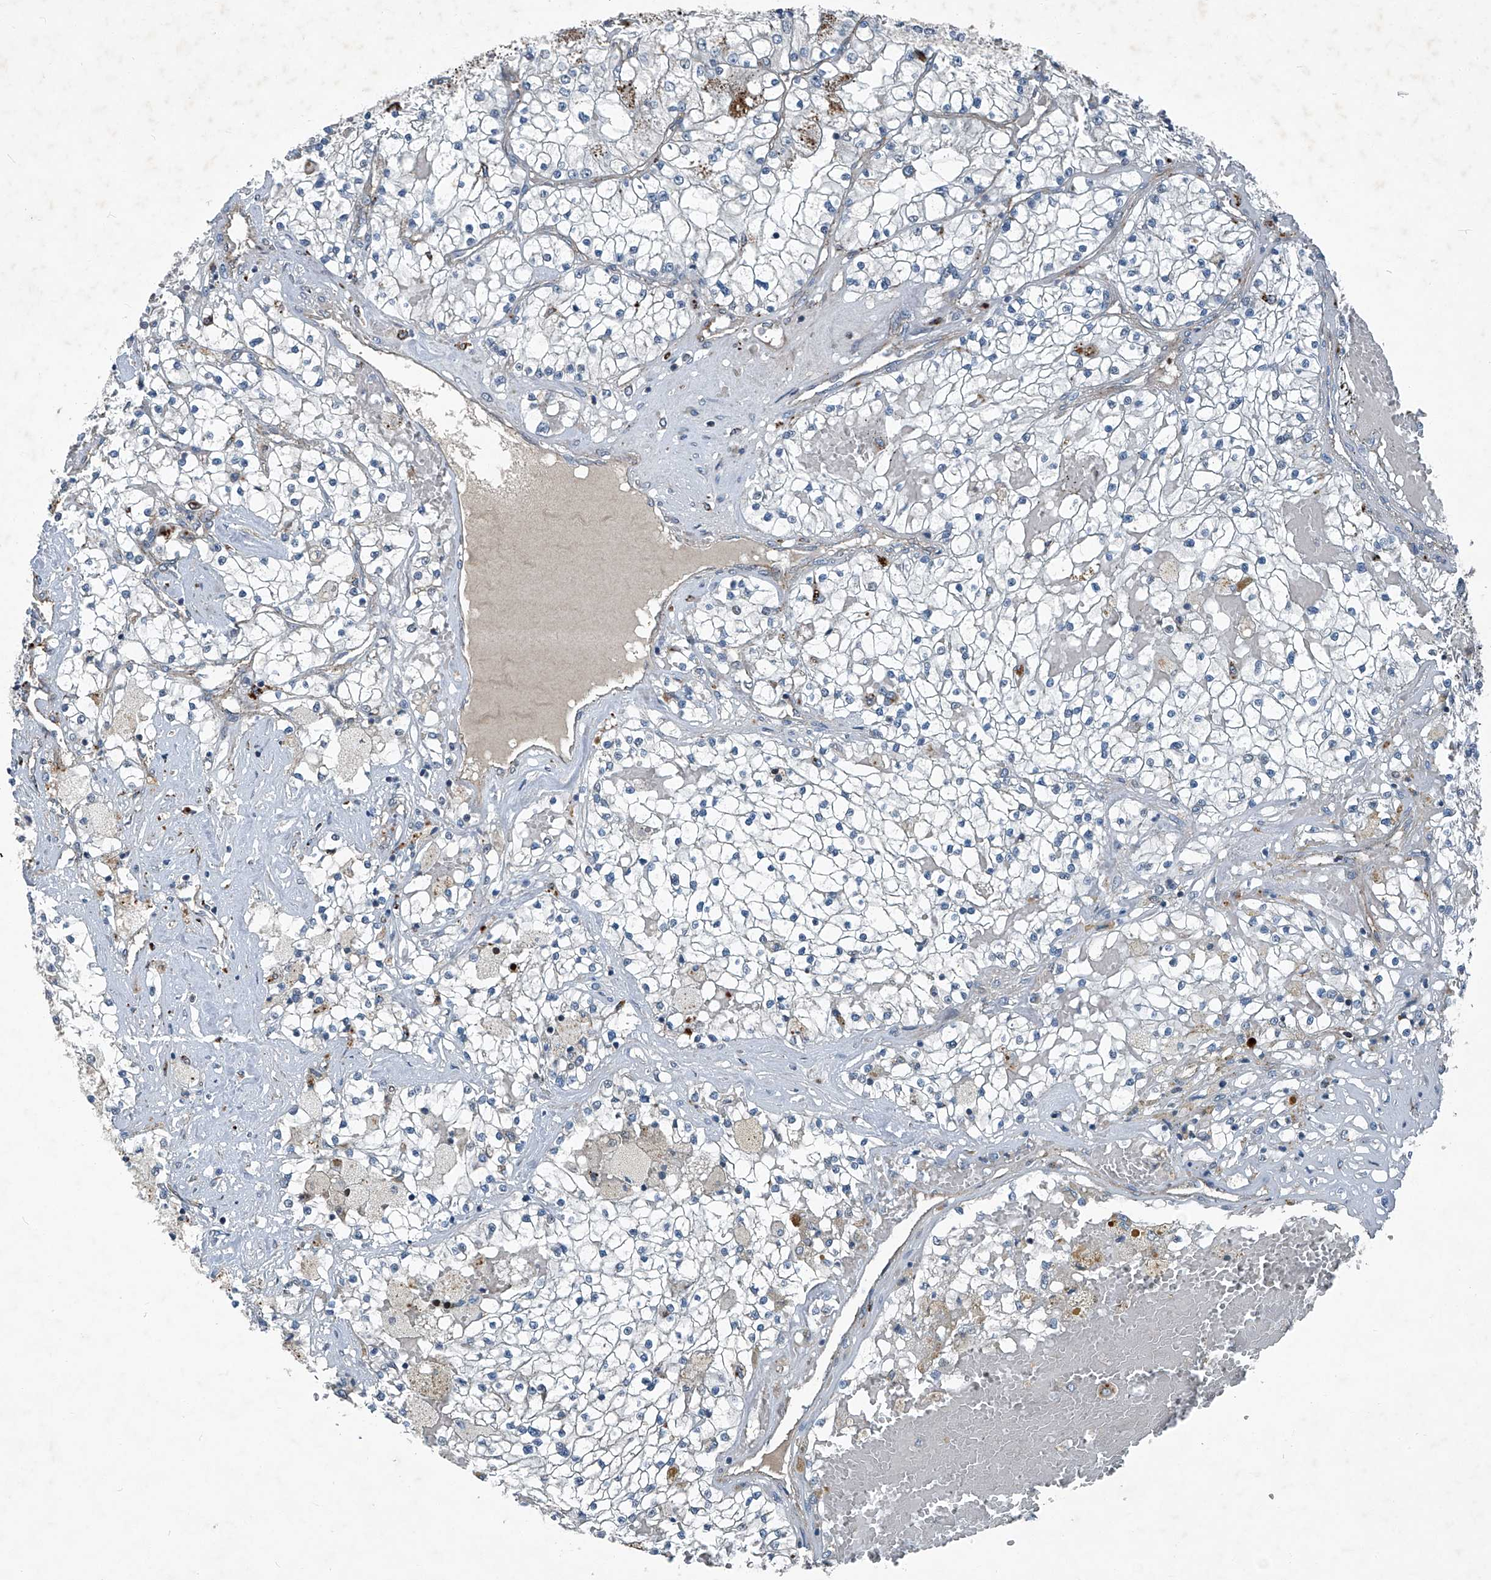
{"staining": {"intensity": "negative", "quantity": "none", "location": "none"}, "tissue": "renal cancer", "cell_type": "Tumor cells", "image_type": "cancer", "snomed": [{"axis": "morphology", "description": "Normal tissue, NOS"}, {"axis": "morphology", "description": "Adenocarcinoma, NOS"}, {"axis": "topography", "description": "Kidney"}], "caption": "Renal cancer was stained to show a protein in brown. There is no significant expression in tumor cells.", "gene": "SENP2", "patient": {"sex": "male", "age": 68}}